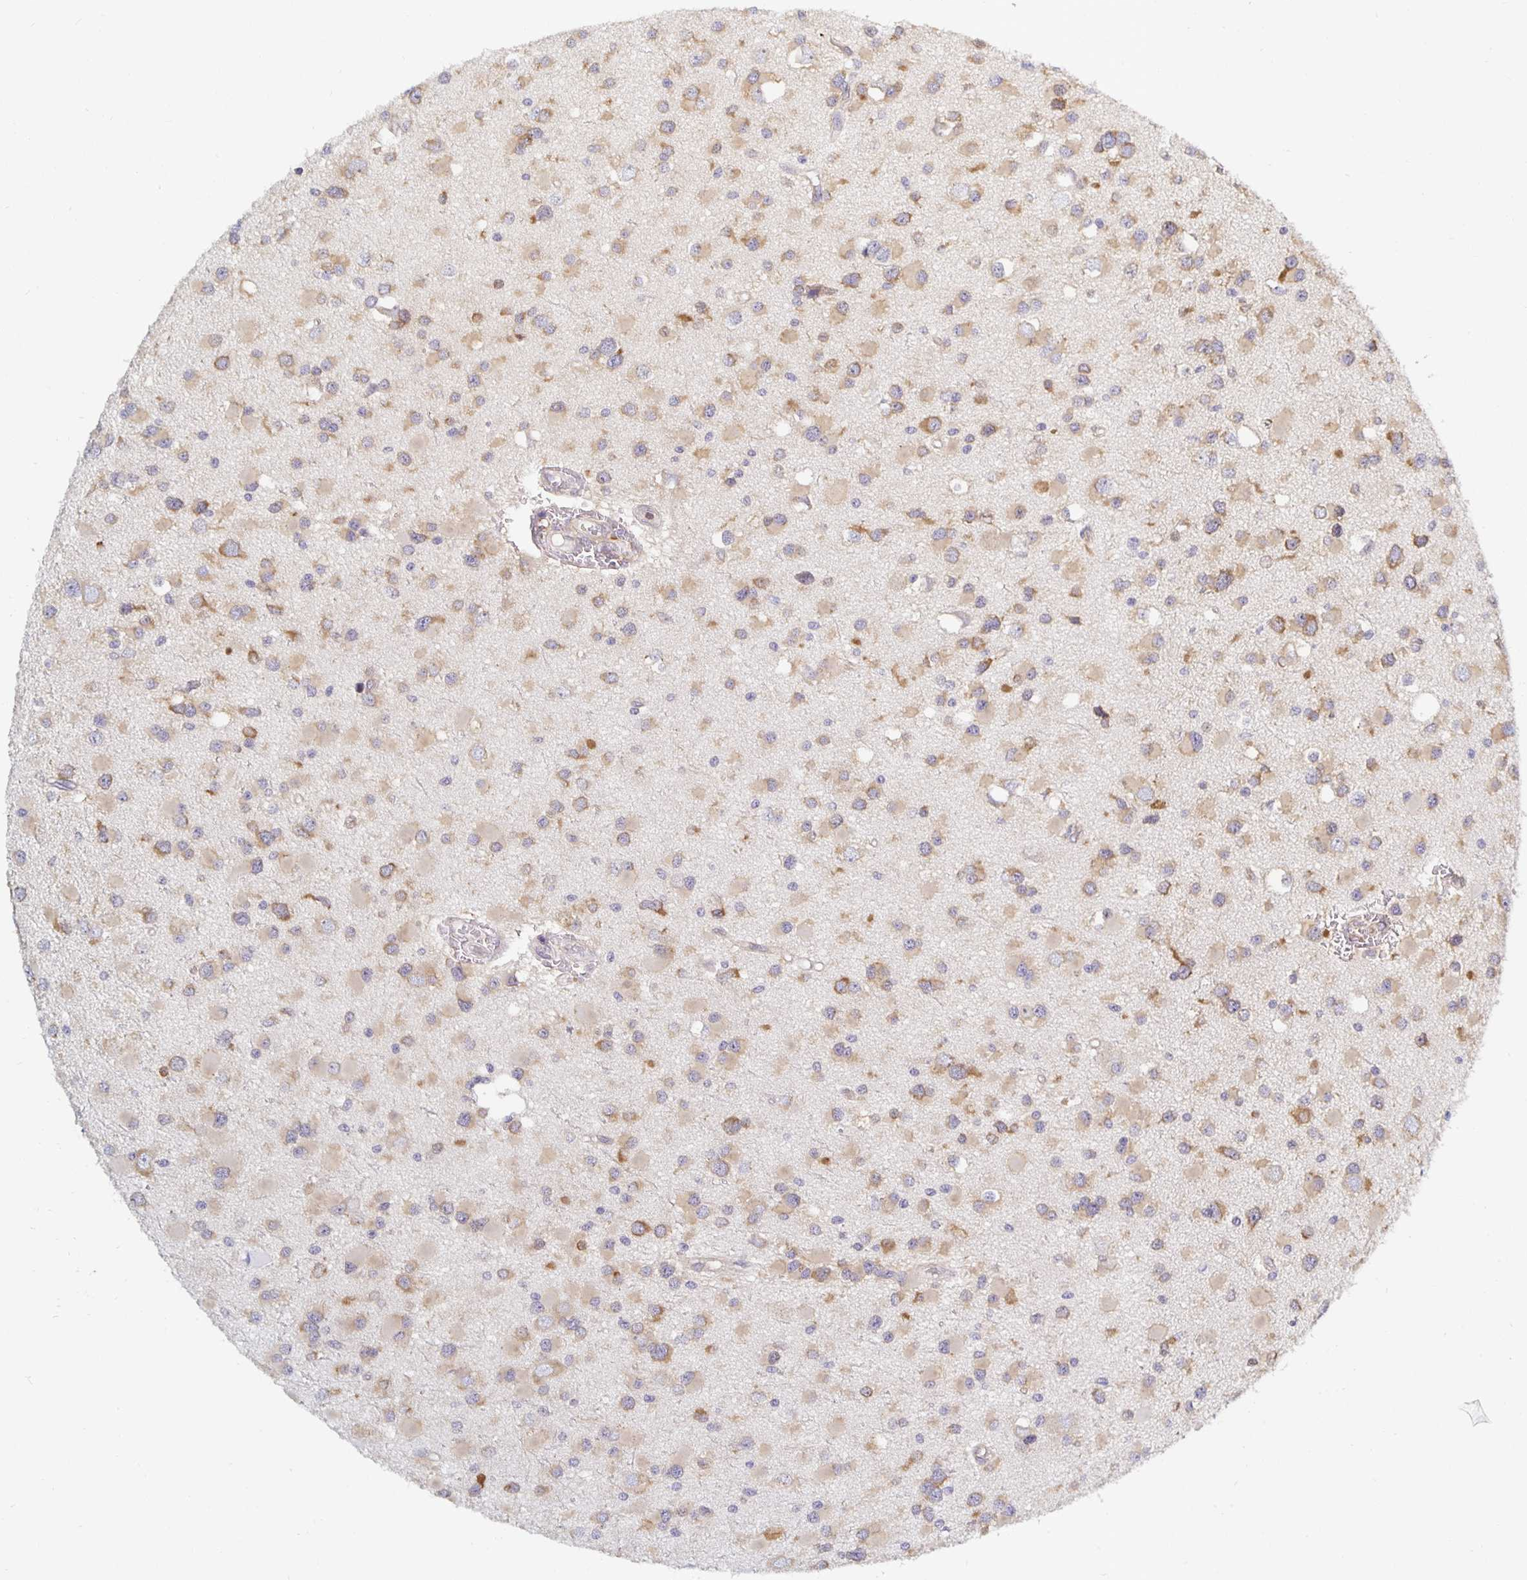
{"staining": {"intensity": "moderate", "quantity": "<25%", "location": "cytoplasmic/membranous"}, "tissue": "glioma", "cell_type": "Tumor cells", "image_type": "cancer", "snomed": [{"axis": "morphology", "description": "Glioma, malignant, High grade"}, {"axis": "topography", "description": "Brain"}], "caption": "Immunohistochemistry image of malignant high-grade glioma stained for a protein (brown), which exhibits low levels of moderate cytoplasmic/membranous expression in about <25% of tumor cells.", "gene": "PDAP1", "patient": {"sex": "male", "age": 54}}